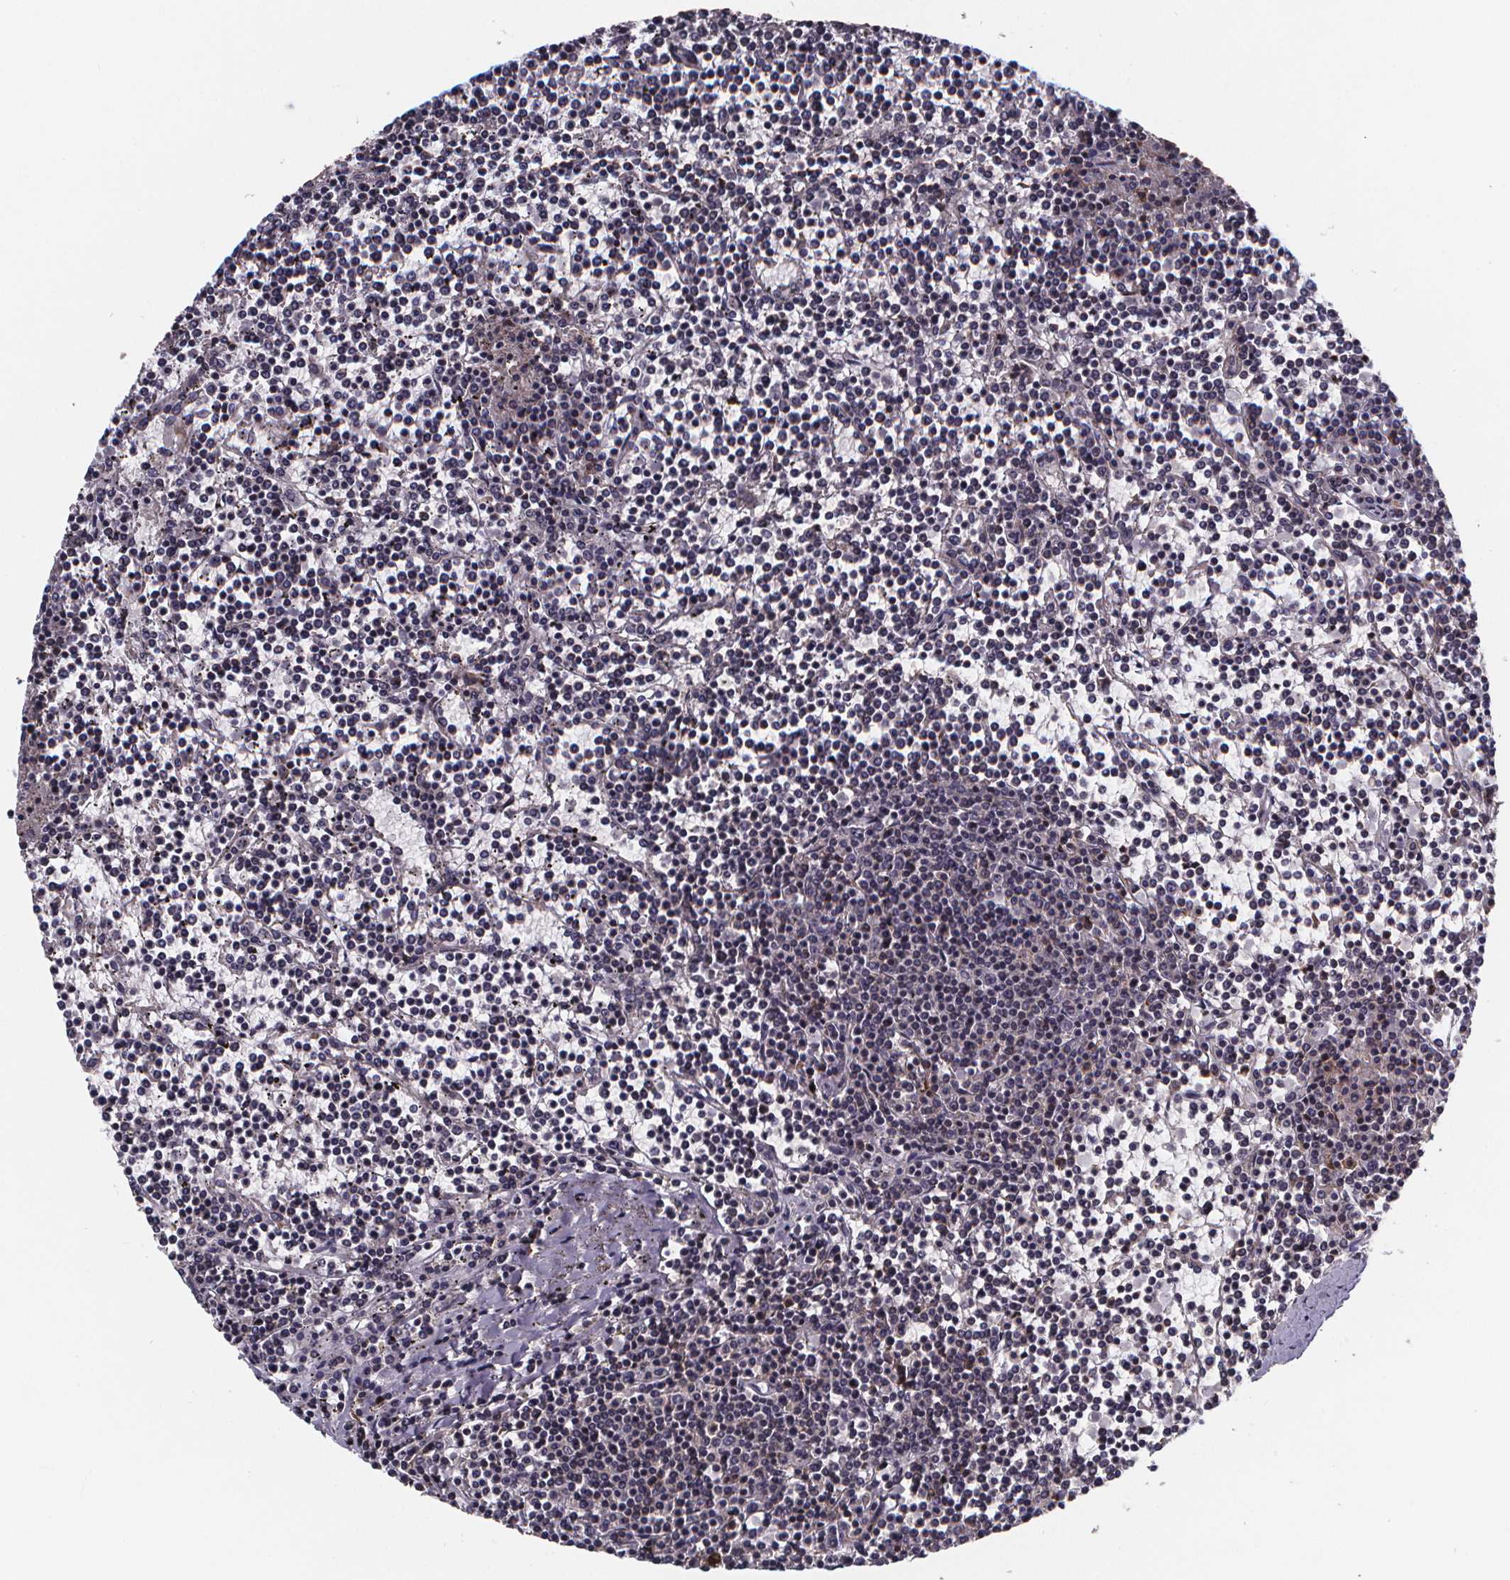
{"staining": {"intensity": "negative", "quantity": "none", "location": "none"}, "tissue": "lymphoma", "cell_type": "Tumor cells", "image_type": "cancer", "snomed": [{"axis": "morphology", "description": "Malignant lymphoma, non-Hodgkin's type, Low grade"}, {"axis": "topography", "description": "Spleen"}], "caption": "IHC image of human lymphoma stained for a protein (brown), which reveals no positivity in tumor cells.", "gene": "FBXW2", "patient": {"sex": "female", "age": 19}}